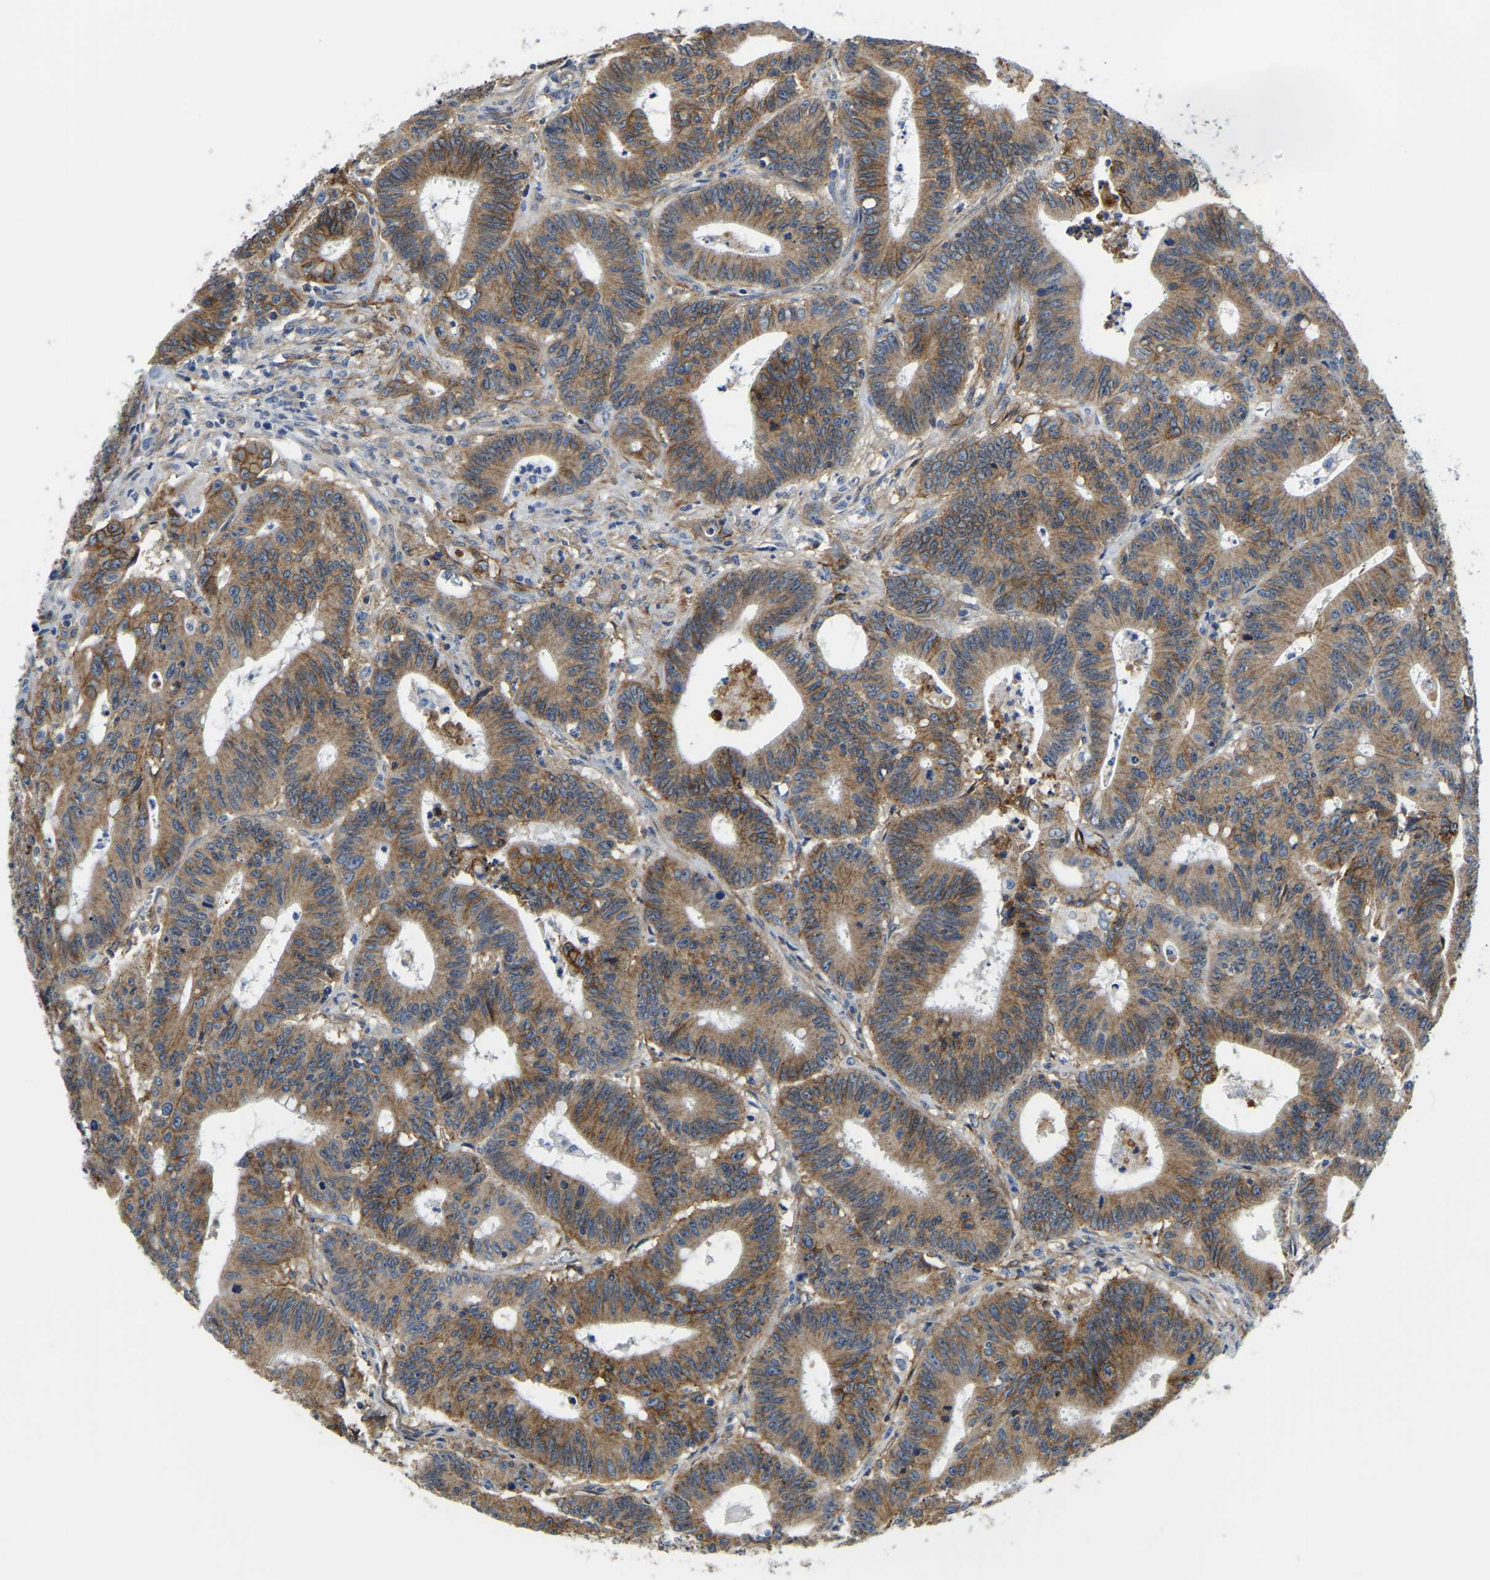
{"staining": {"intensity": "moderate", "quantity": ">75%", "location": "cytoplasmic/membranous"}, "tissue": "colorectal cancer", "cell_type": "Tumor cells", "image_type": "cancer", "snomed": [{"axis": "morphology", "description": "Adenocarcinoma, NOS"}, {"axis": "topography", "description": "Colon"}], "caption": "Protein staining of colorectal cancer (adenocarcinoma) tissue displays moderate cytoplasmic/membranous expression in about >75% of tumor cells.", "gene": "ITGA2", "patient": {"sex": "male", "age": 45}}